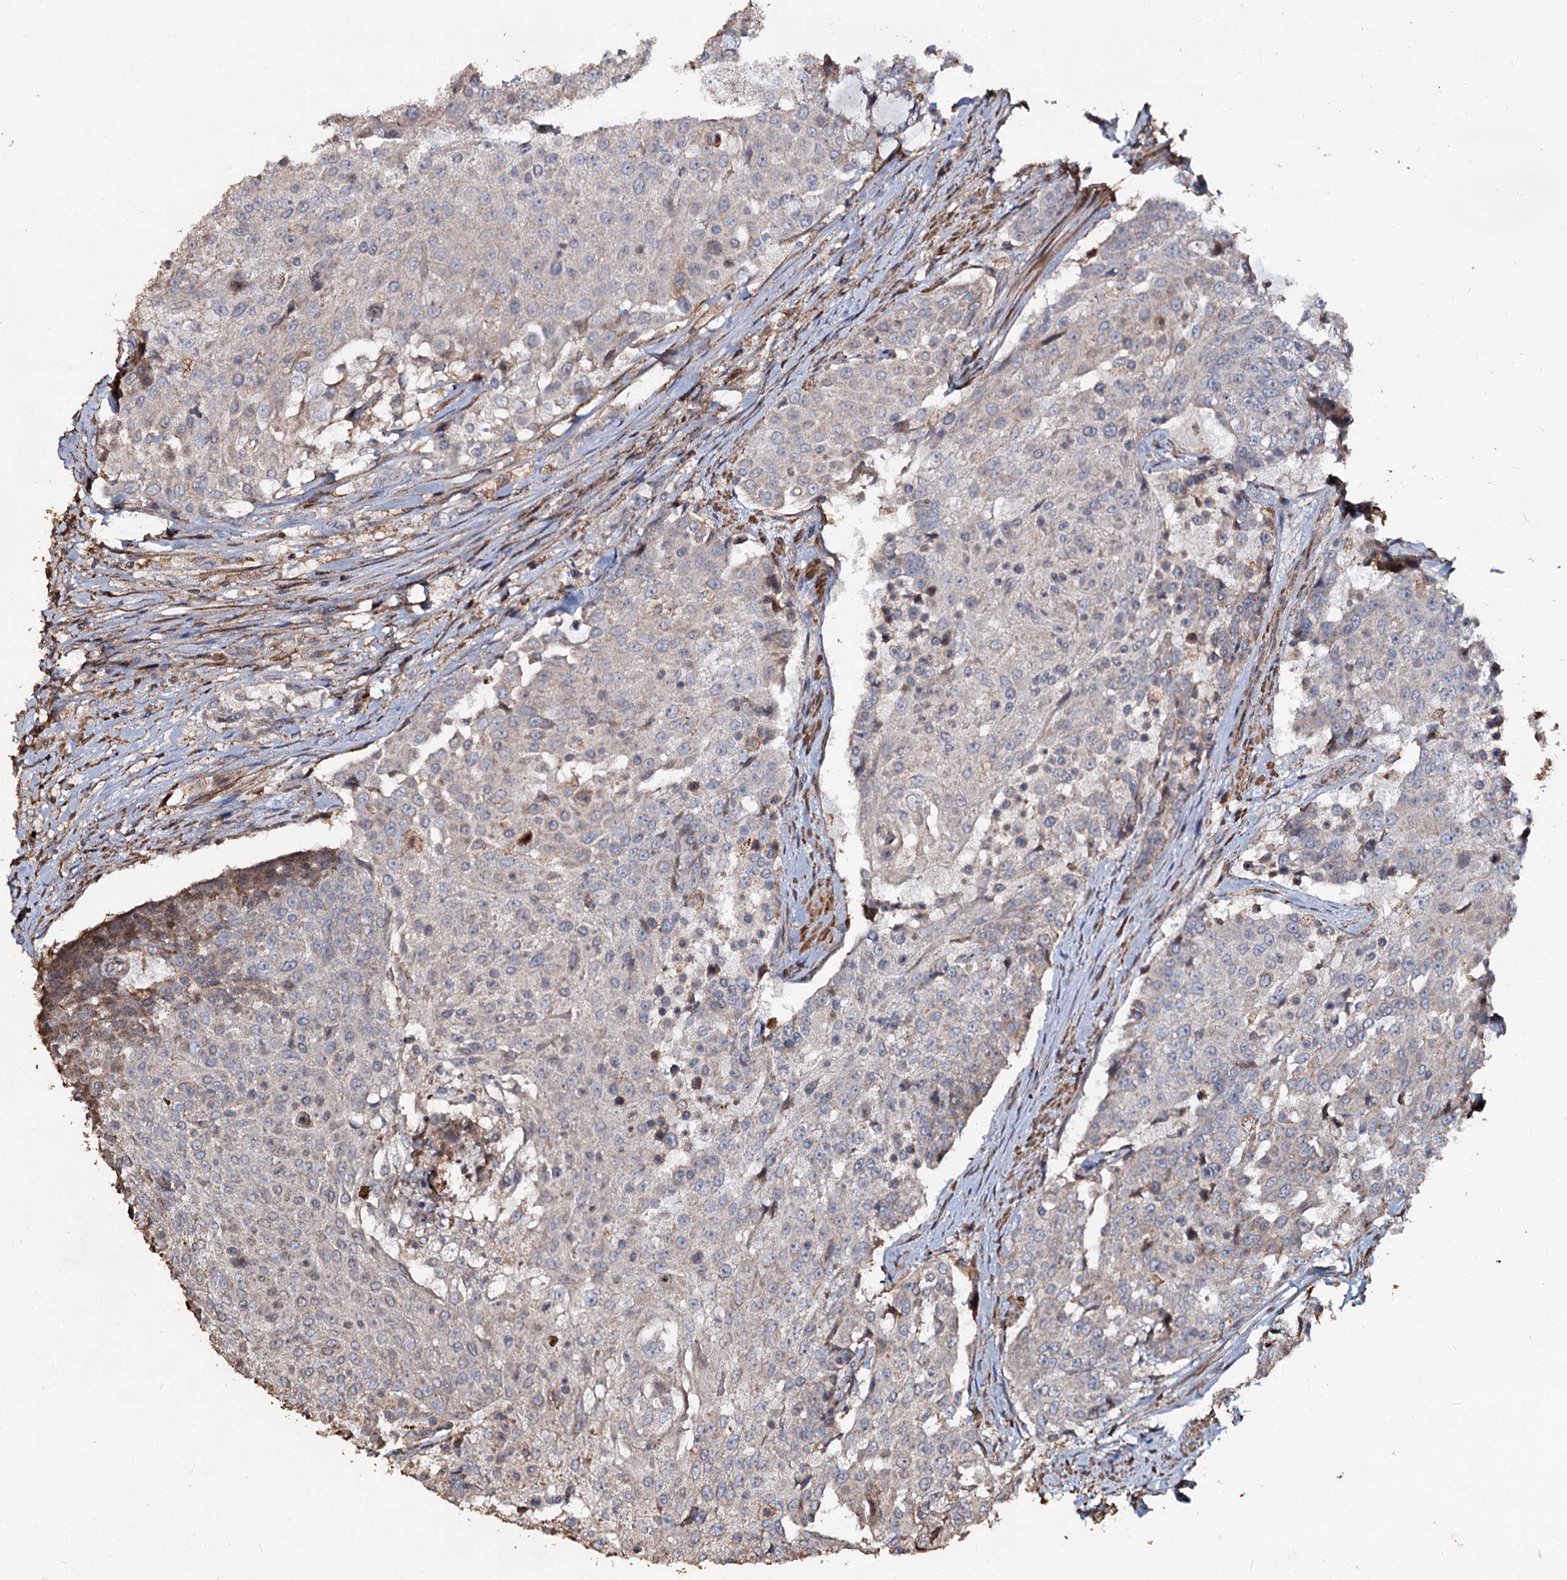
{"staining": {"intensity": "negative", "quantity": "none", "location": "none"}, "tissue": "urothelial cancer", "cell_type": "Tumor cells", "image_type": "cancer", "snomed": [{"axis": "morphology", "description": "Urothelial carcinoma, High grade"}, {"axis": "topography", "description": "Urinary bladder"}], "caption": "IHC of human urothelial cancer shows no staining in tumor cells.", "gene": "NOTCH2NLA", "patient": {"sex": "female", "age": 63}}